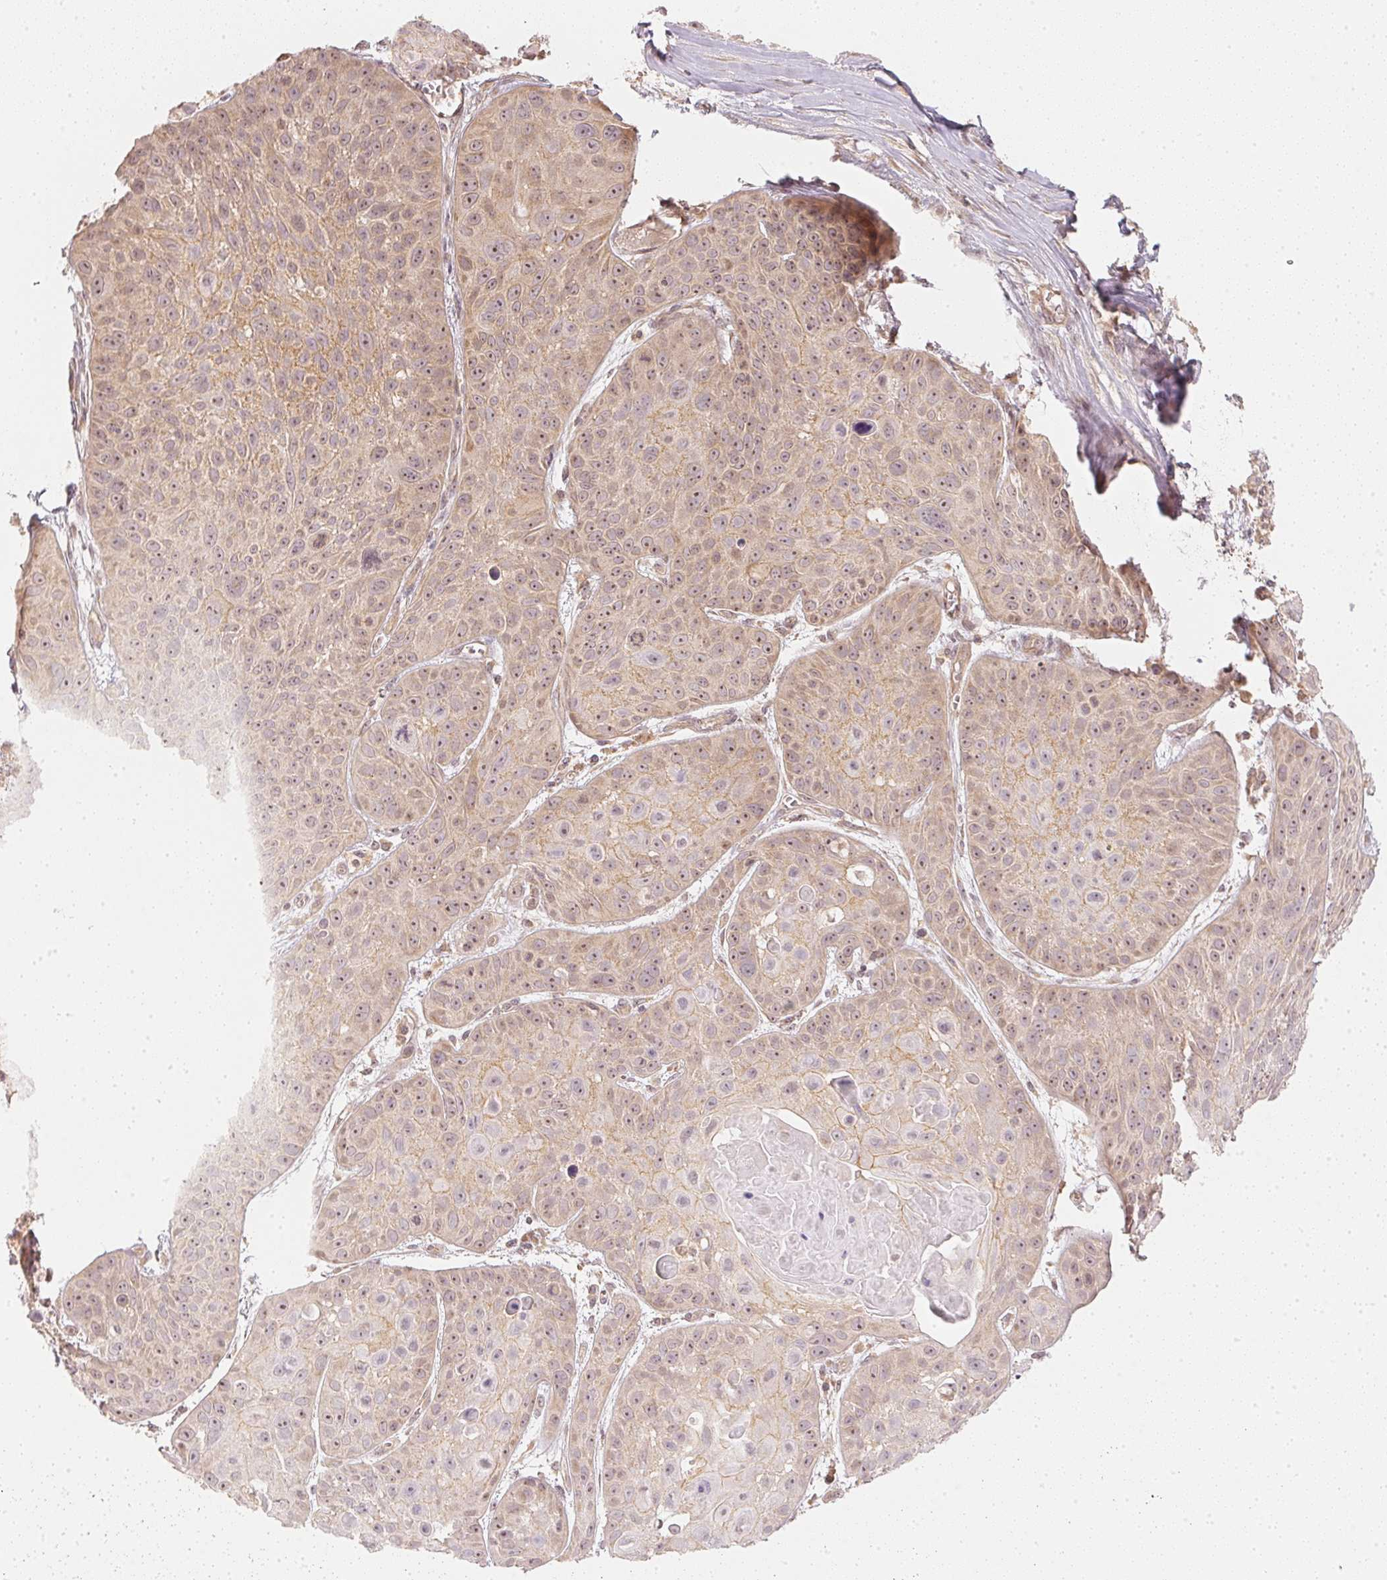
{"staining": {"intensity": "weak", "quantity": ">75%", "location": "cytoplasmic/membranous,nuclear"}, "tissue": "skin cancer", "cell_type": "Tumor cells", "image_type": "cancer", "snomed": [{"axis": "morphology", "description": "Squamous cell carcinoma, NOS"}, {"axis": "topography", "description": "Skin"}, {"axis": "topography", "description": "Anal"}], "caption": "Immunohistochemistry staining of squamous cell carcinoma (skin), which shows low levels of weak cytoplasmic/membranous and nuclear expression in approximately >75% of tumor cells indicating weak cytoplasmic/membranous and nuclear protein staining. The staining was performed using DAB (3,3'-diaminobenzidine) (brown) for protein detection and nuclei were counterstained in hematoxylin (blue).", "gene": "WDR54", "patient": {"sex": "female", "age": 75}}